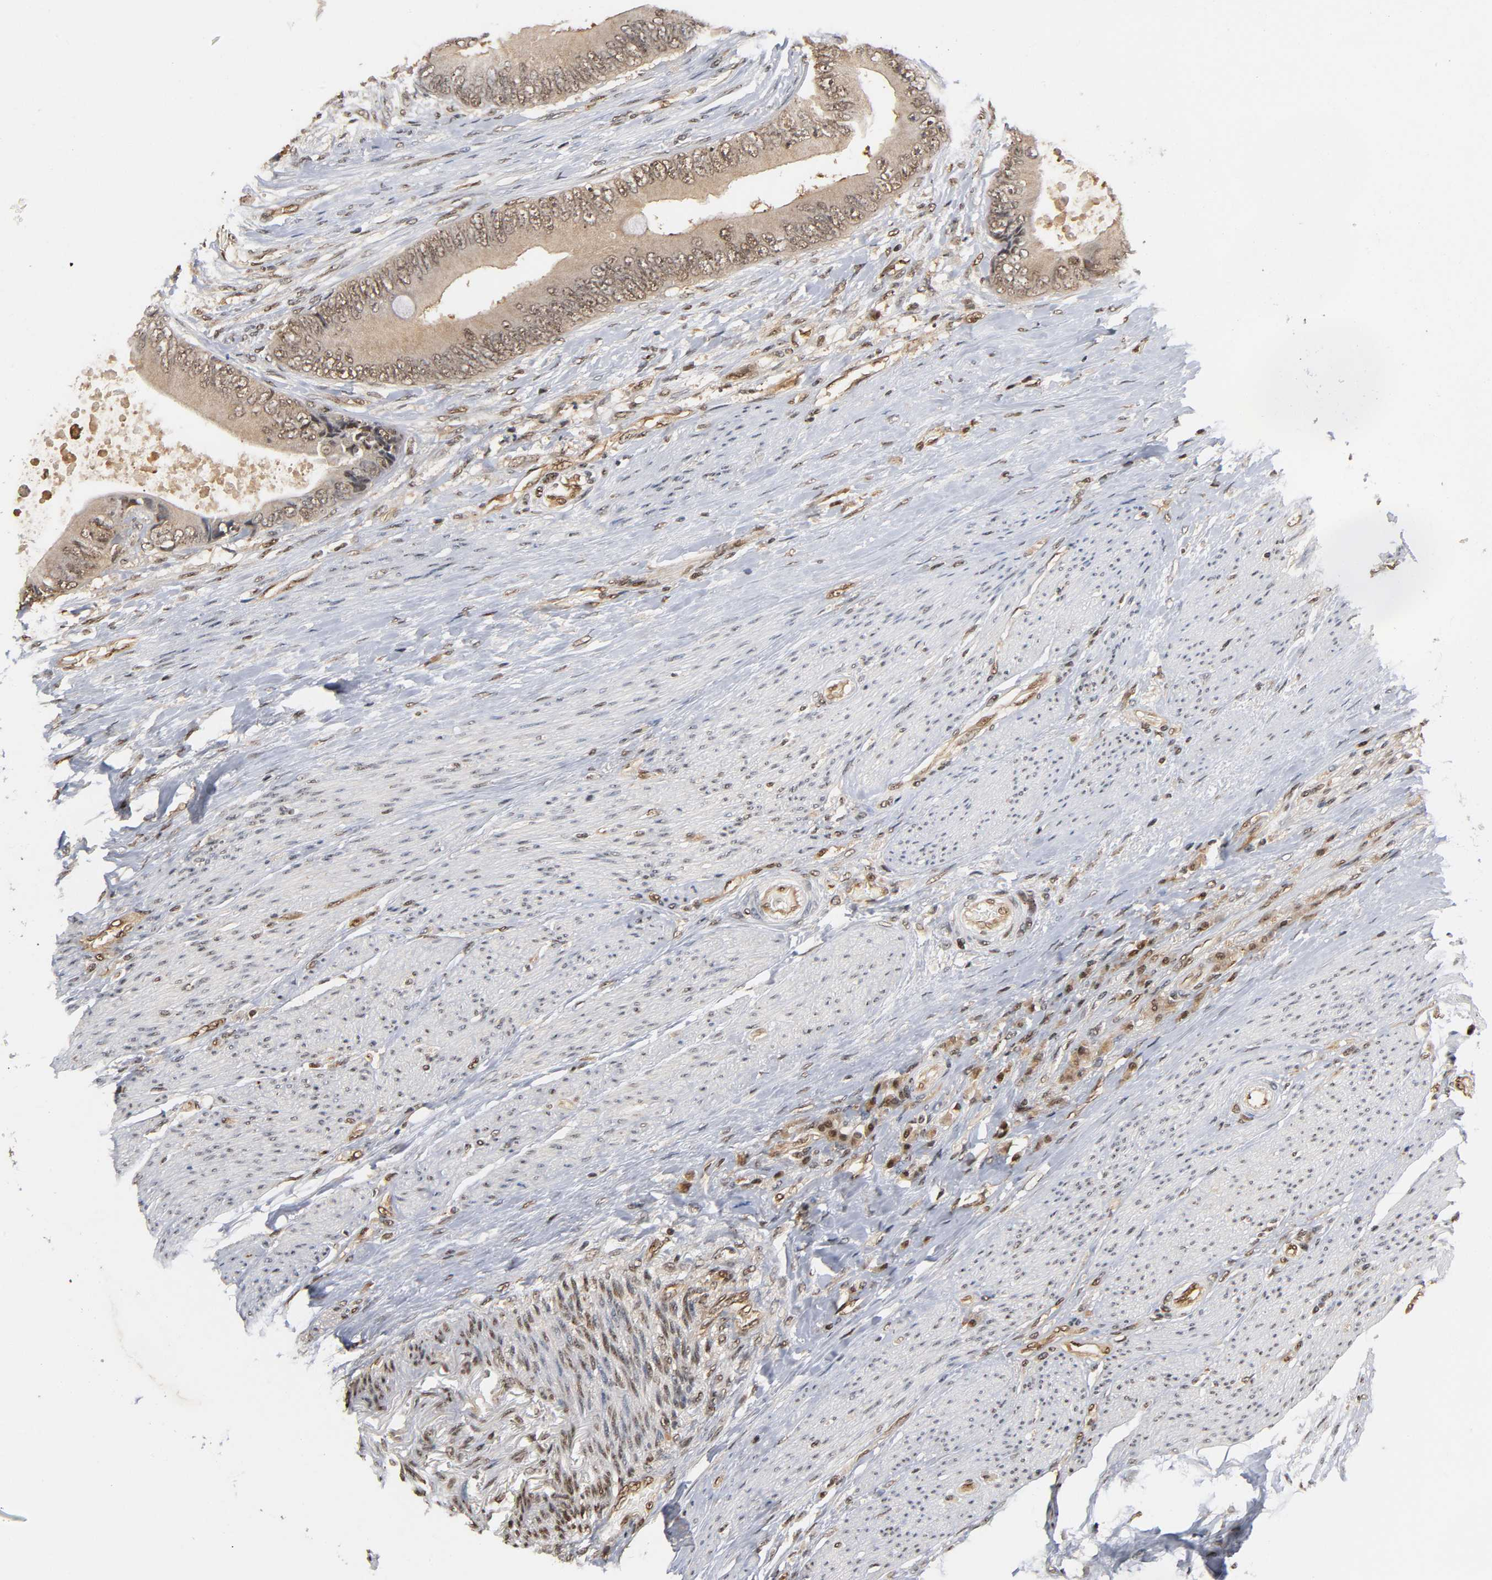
{"staining": {"intensity": "weak", "quantity": ">75%", "location": "nuclear"}, "tissue": "colorectal cancer", "cell_type": "Tumor cells", "image_type": "cancer", "snomed": [{"axis": "morphology", "description": "Adenocarcinoma, NOS"}, {"axis": "topography", "description": "Rectum"}], "caption": "Colorectal adenocarcinoma stained with a protein marker exhibits weak staining in tumor cells.", "gene": "UBC", "patient": {"sex": "female", "age": 77}}